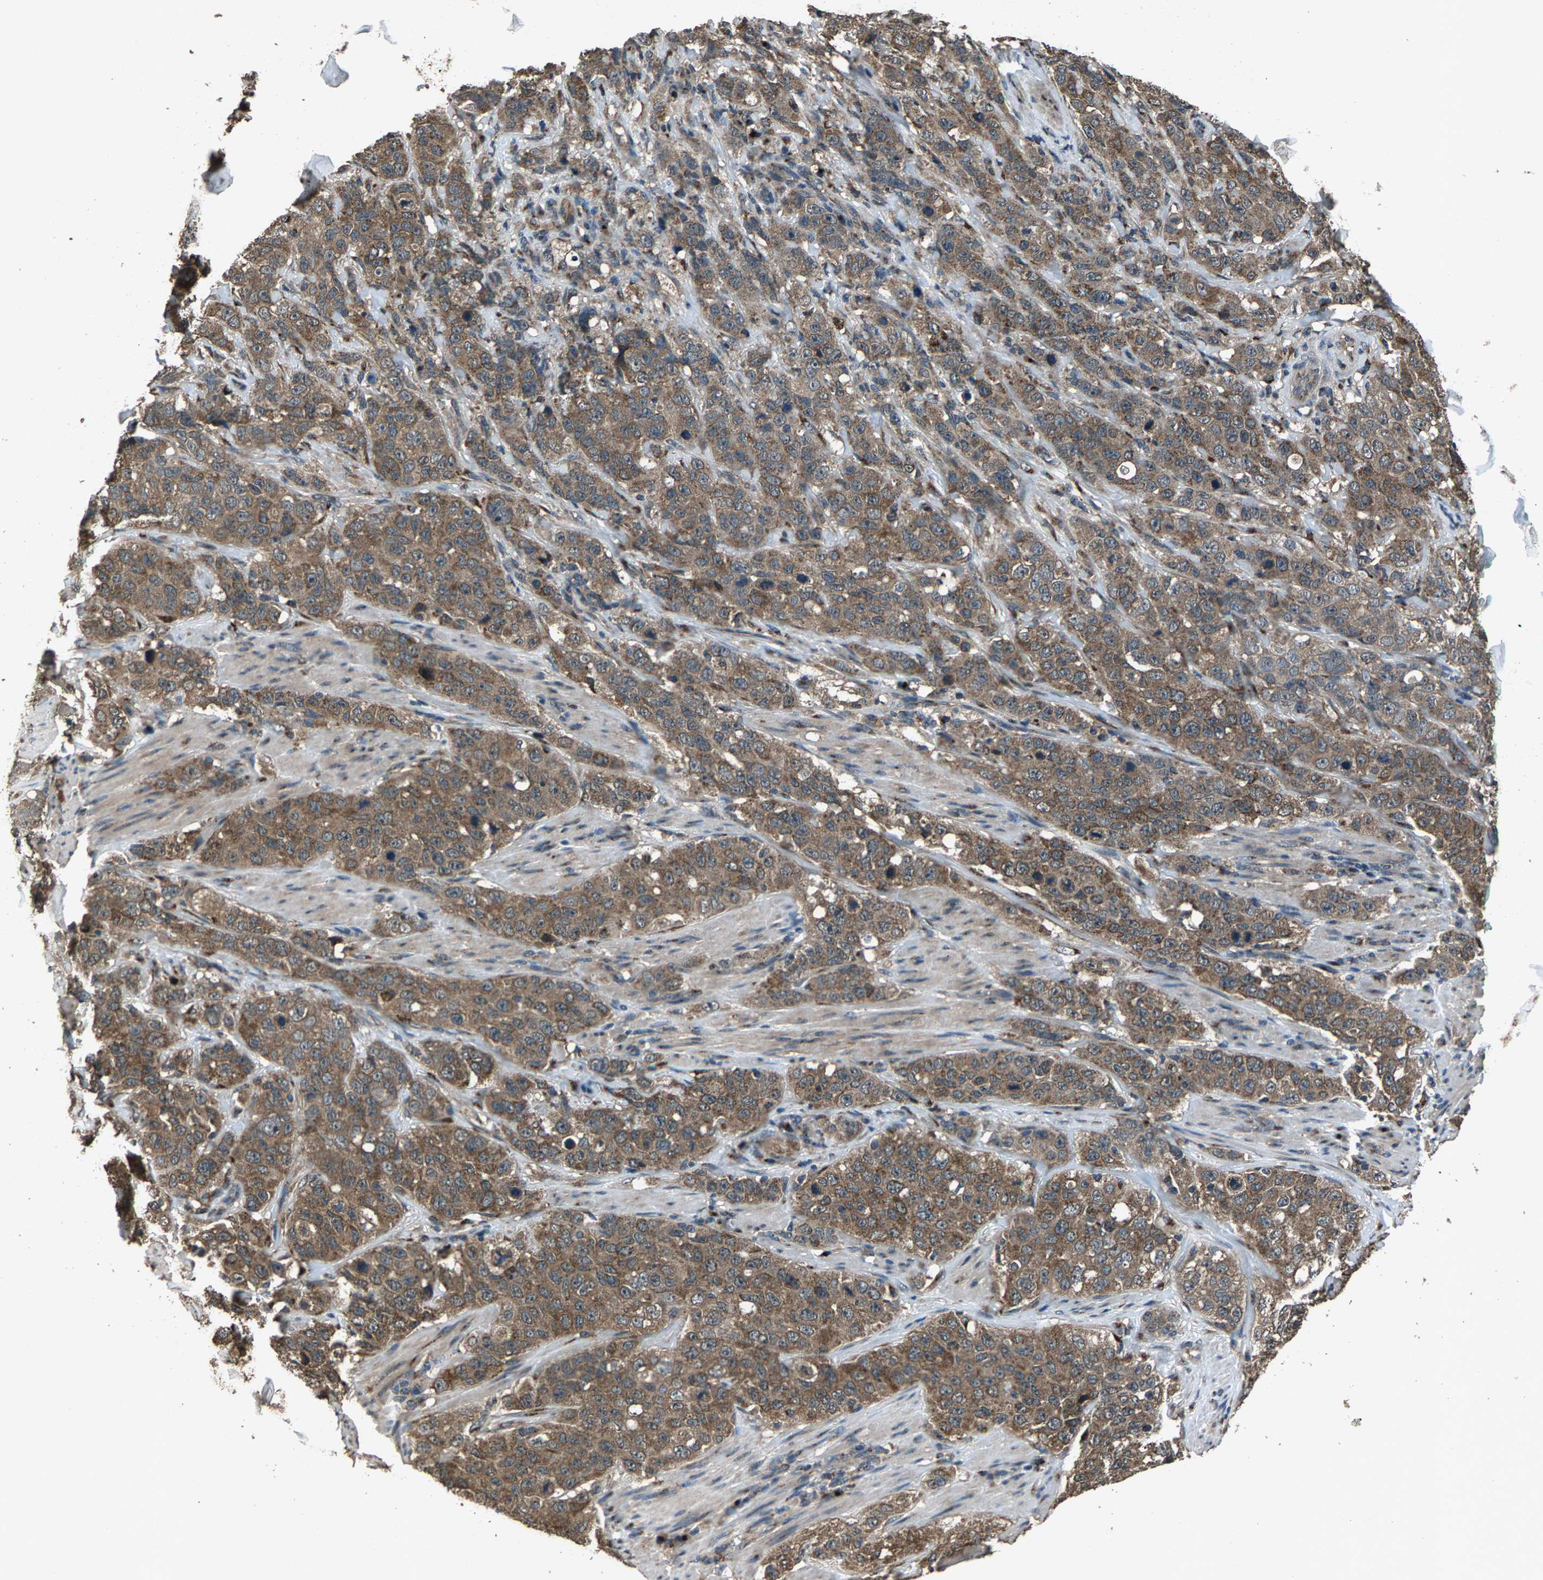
{"staining": {"intensity": "moderate", "quantity": ">75%", "location": "cytoplasmic/membranous"}, "tissue": "stomach cancer", "cell_type": "Tumor cells", "image_type": "cancer", "snomed": [{"axis": "morphology", "description": "Adenocarcinoma, NOS"}, {"axis": "topography", "description": "Stomach"}], "caption": "Protein analysis of adenocarcinoma (stomach) tissue reveals moderate cytoplasmic/membranous staining in about >75% of tumor cells.", "gene": "SLC38A10", "patient": {"sex": "male", "age": 48}}